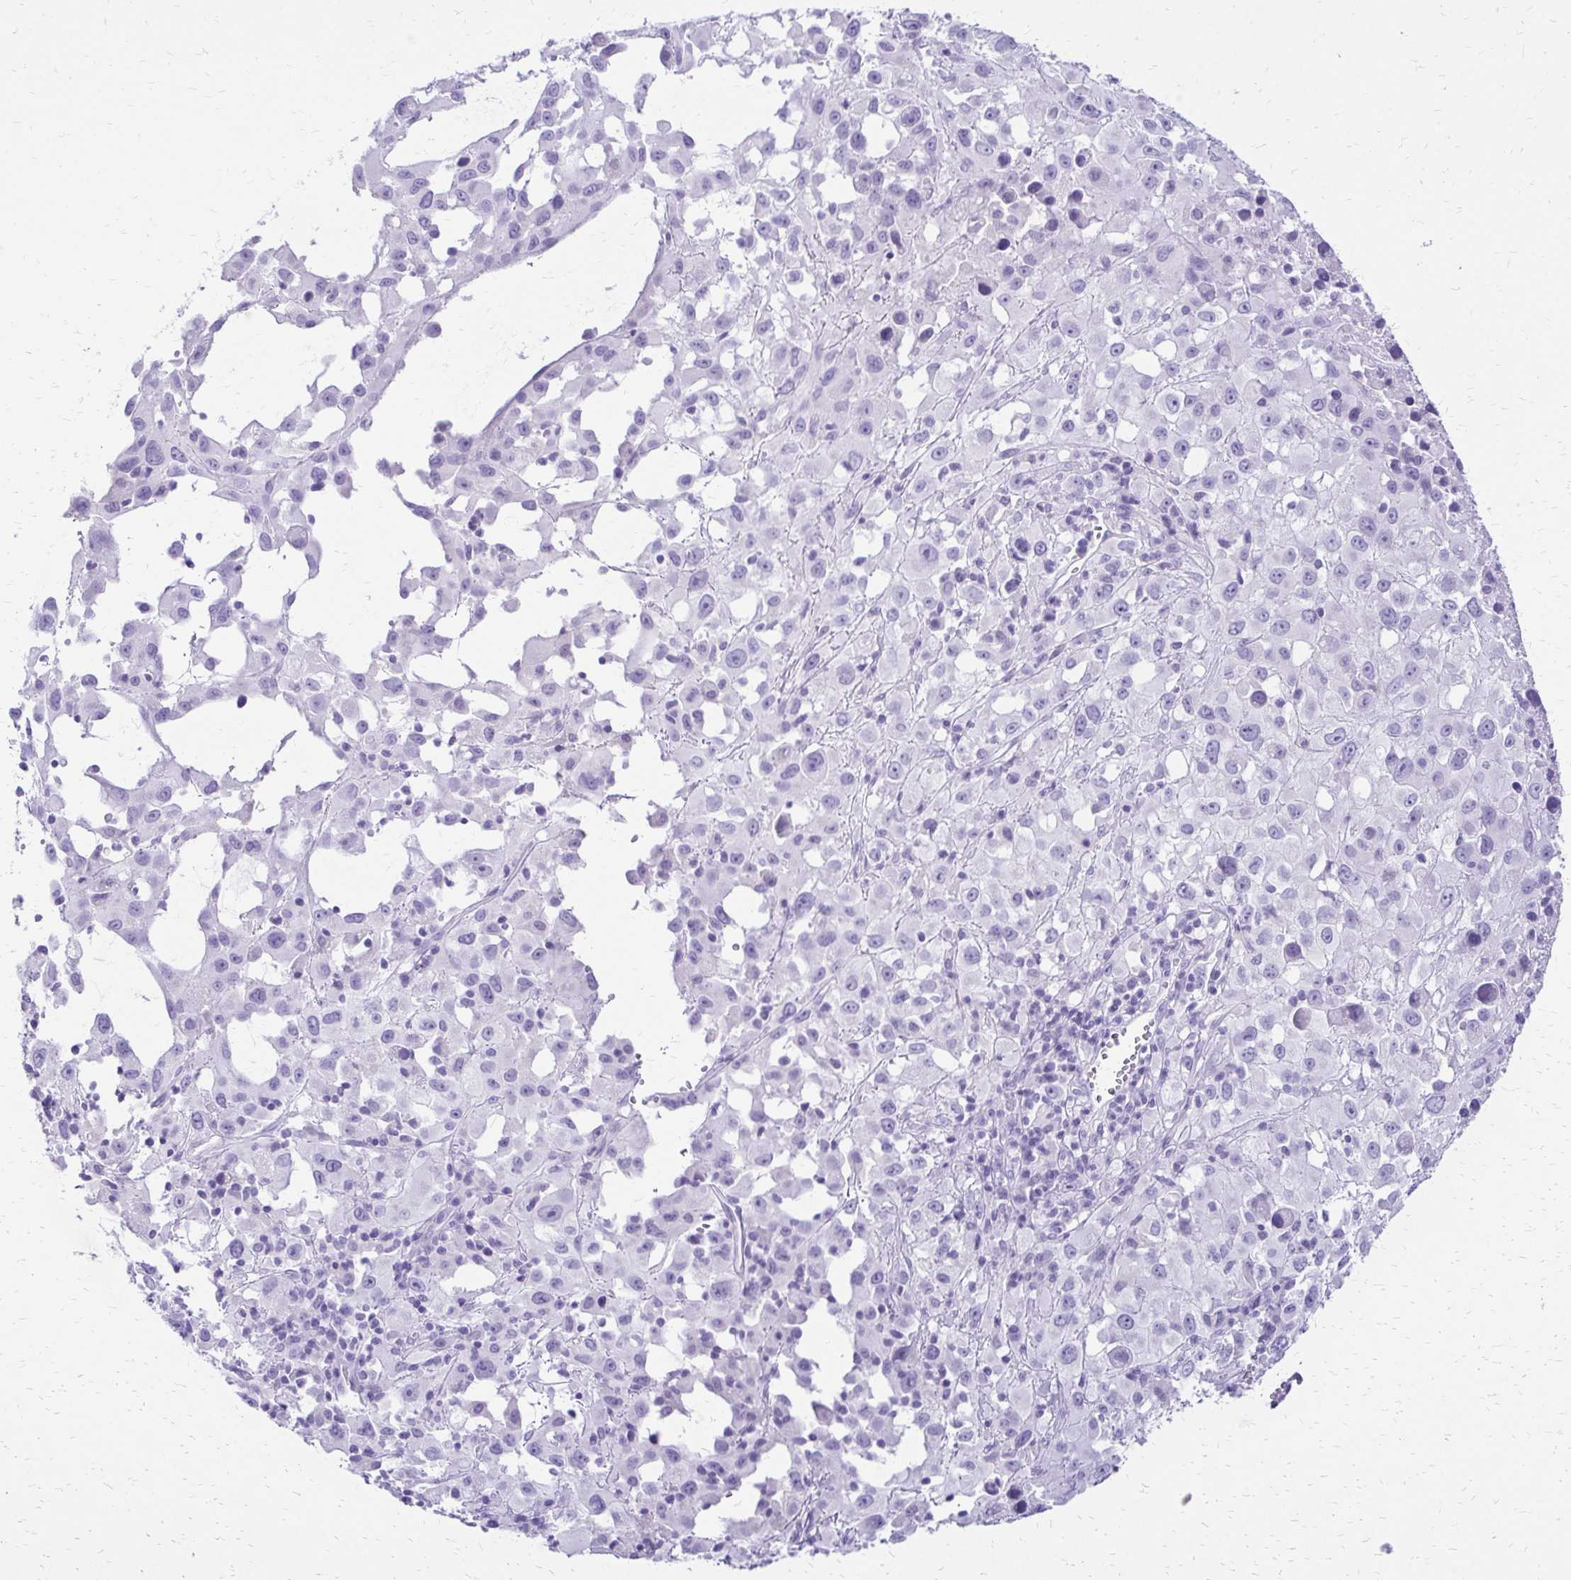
{"staining": {"intensity": "negative", "quantity": "none", "location": "none"}, "tissue": "melanoma", "cell_type": "Tumor cells", "image_type": "cancer", "snomed": [{"axis": "morphology", "description": "Malignant melanoma, Metastatic site"}, {"axis": "topography", "description": "Soft tissue"}], "caption": "There is no significant expression in tumor cells of malignant melanoma (metastatic site).", "gene": "SLC32A1", "patient": {"sex": "male", "age": 50}}